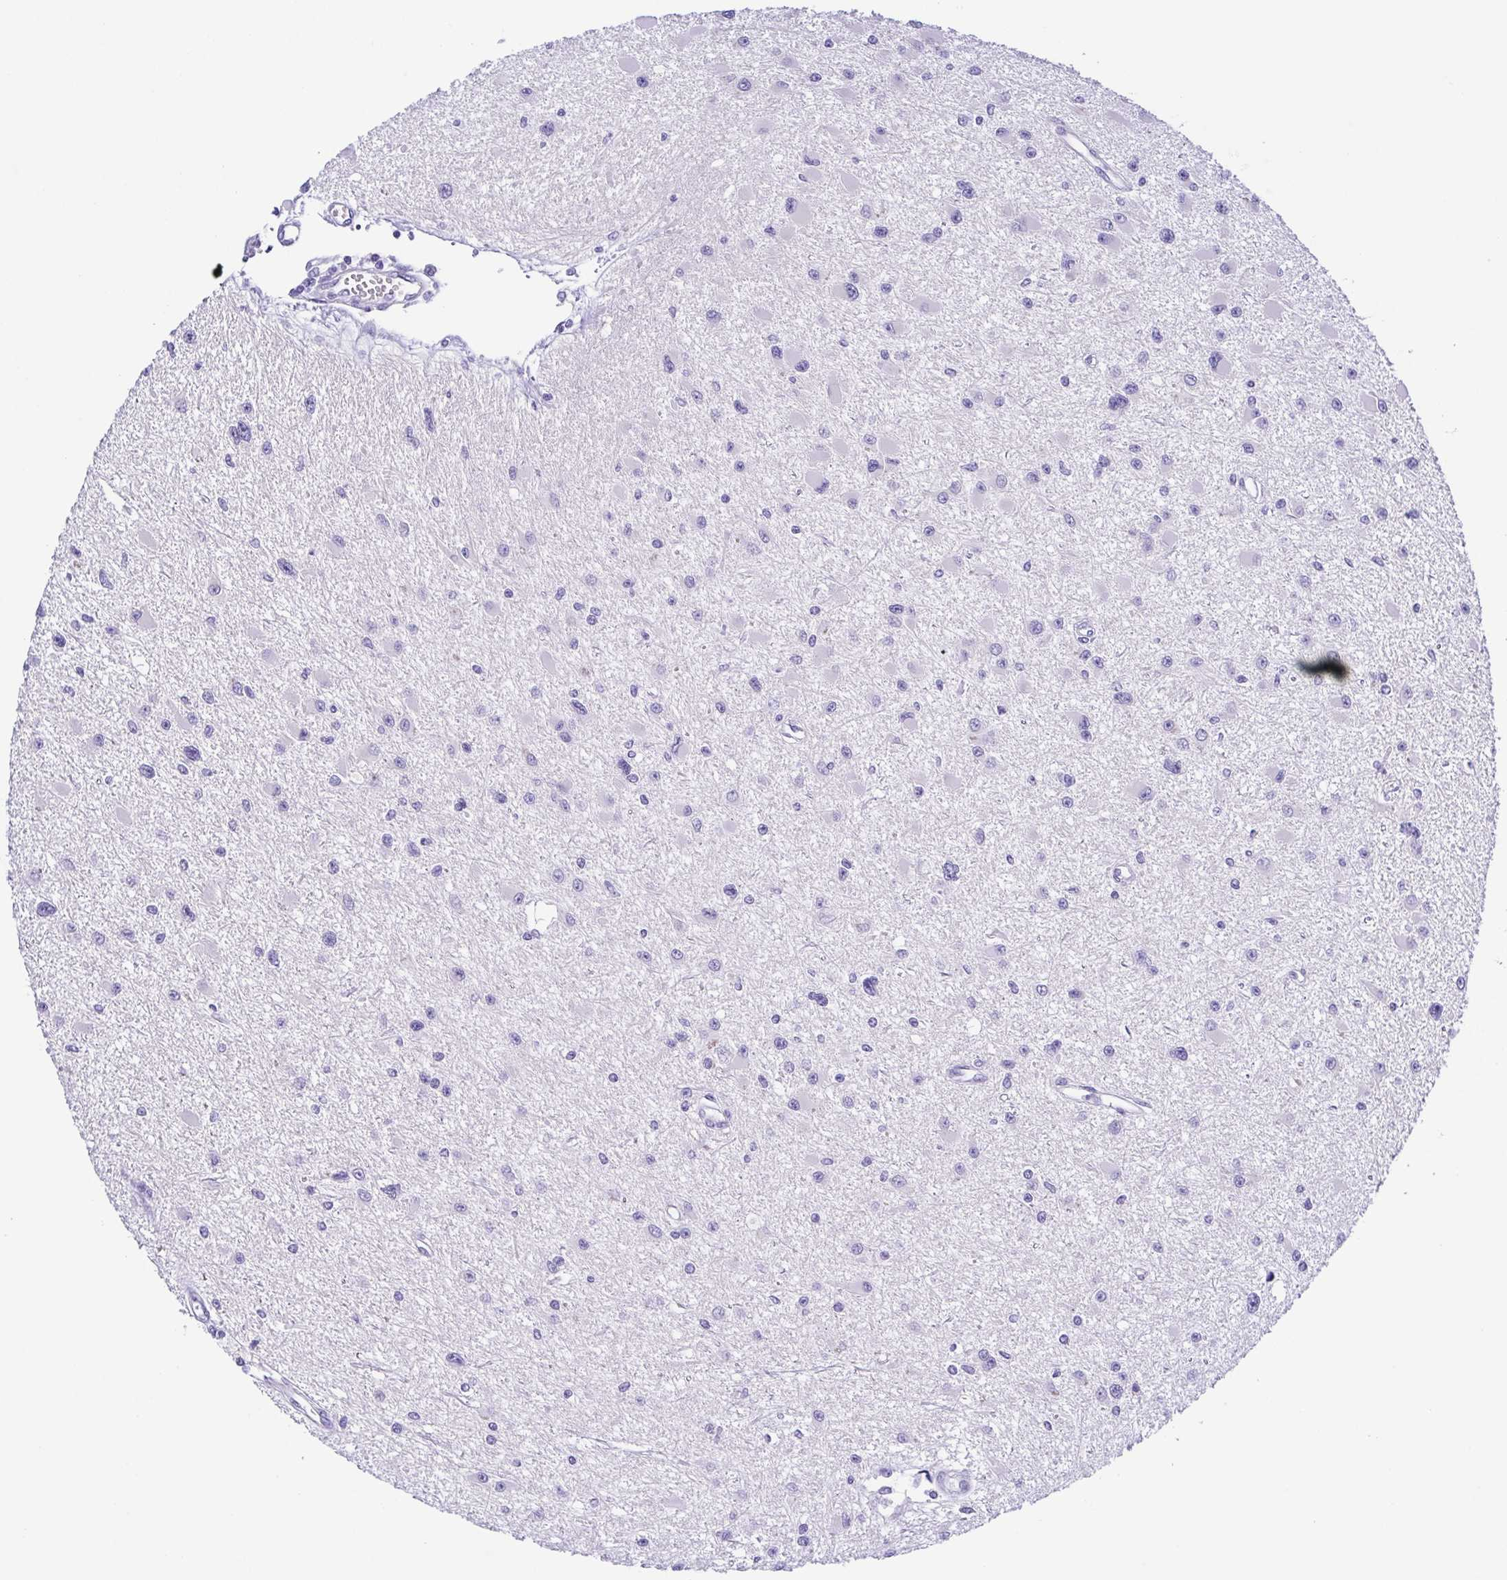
{"staining": {"intensity": "negative", "quantity": "none", "location": "none"}, "tissue": "glioma", "cell_type": "Tumor cells", "image_type": "cancer", "snomed": [{"axis": "morphology", "description": "Glioma, malignant, High grade"}, {"axis": "topography", "description": "Brain"}], "caption": "DAB (3,3'-diaminobenzidine) immunohistochemical staining of glioma reveals no significant positivity in tumor cells.", "gene": "A1BG", "patient": {"sex": "male", "age": 54}}